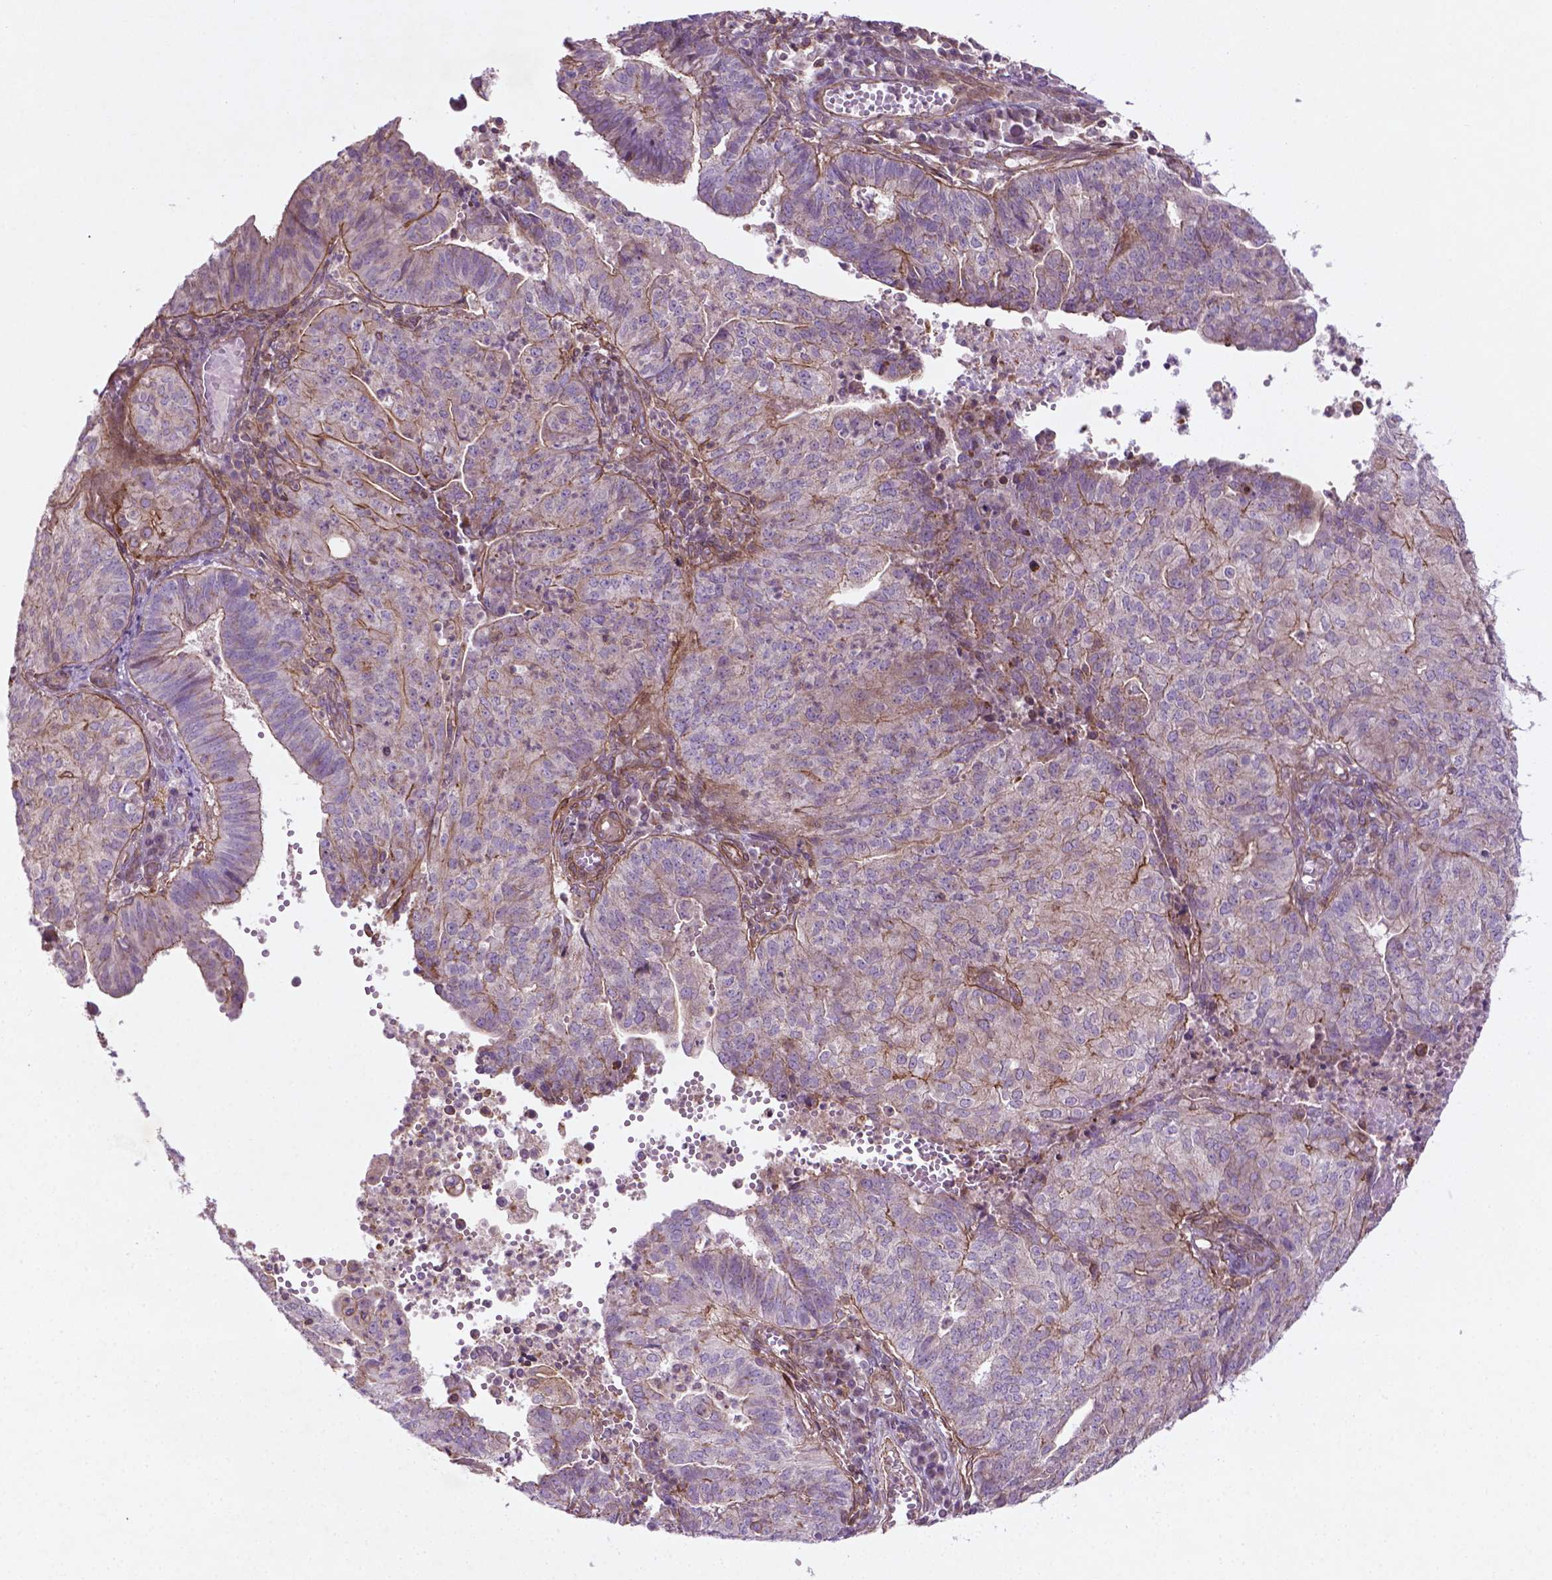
{"staining": {"intensity": "moderate", "quantity": "<25%", "location": "cytoplasmic/membranous"}, "tissue": "endometrial cancer", "cell_type": "Tumor cells", "image_type": "cancer", "snomed": [{"axis": "morphology", "description": "Adenocarcinoma, NOS"}, {"axis": "topography", "description": "Endometrium"}], "caption": "High-magnification brightfield microscopy of adenocarcinoma (endometrial) stained with DAB (3,3'-diaminobenzidine) (brown) and counterstained with hematoxylin (blue). tumor cells exhibit moderate cytoplasmic/membranous staining is seen in about<25% of cells.", "gene": "TCHP", "patient": {"sex": "female", "age": 82}}